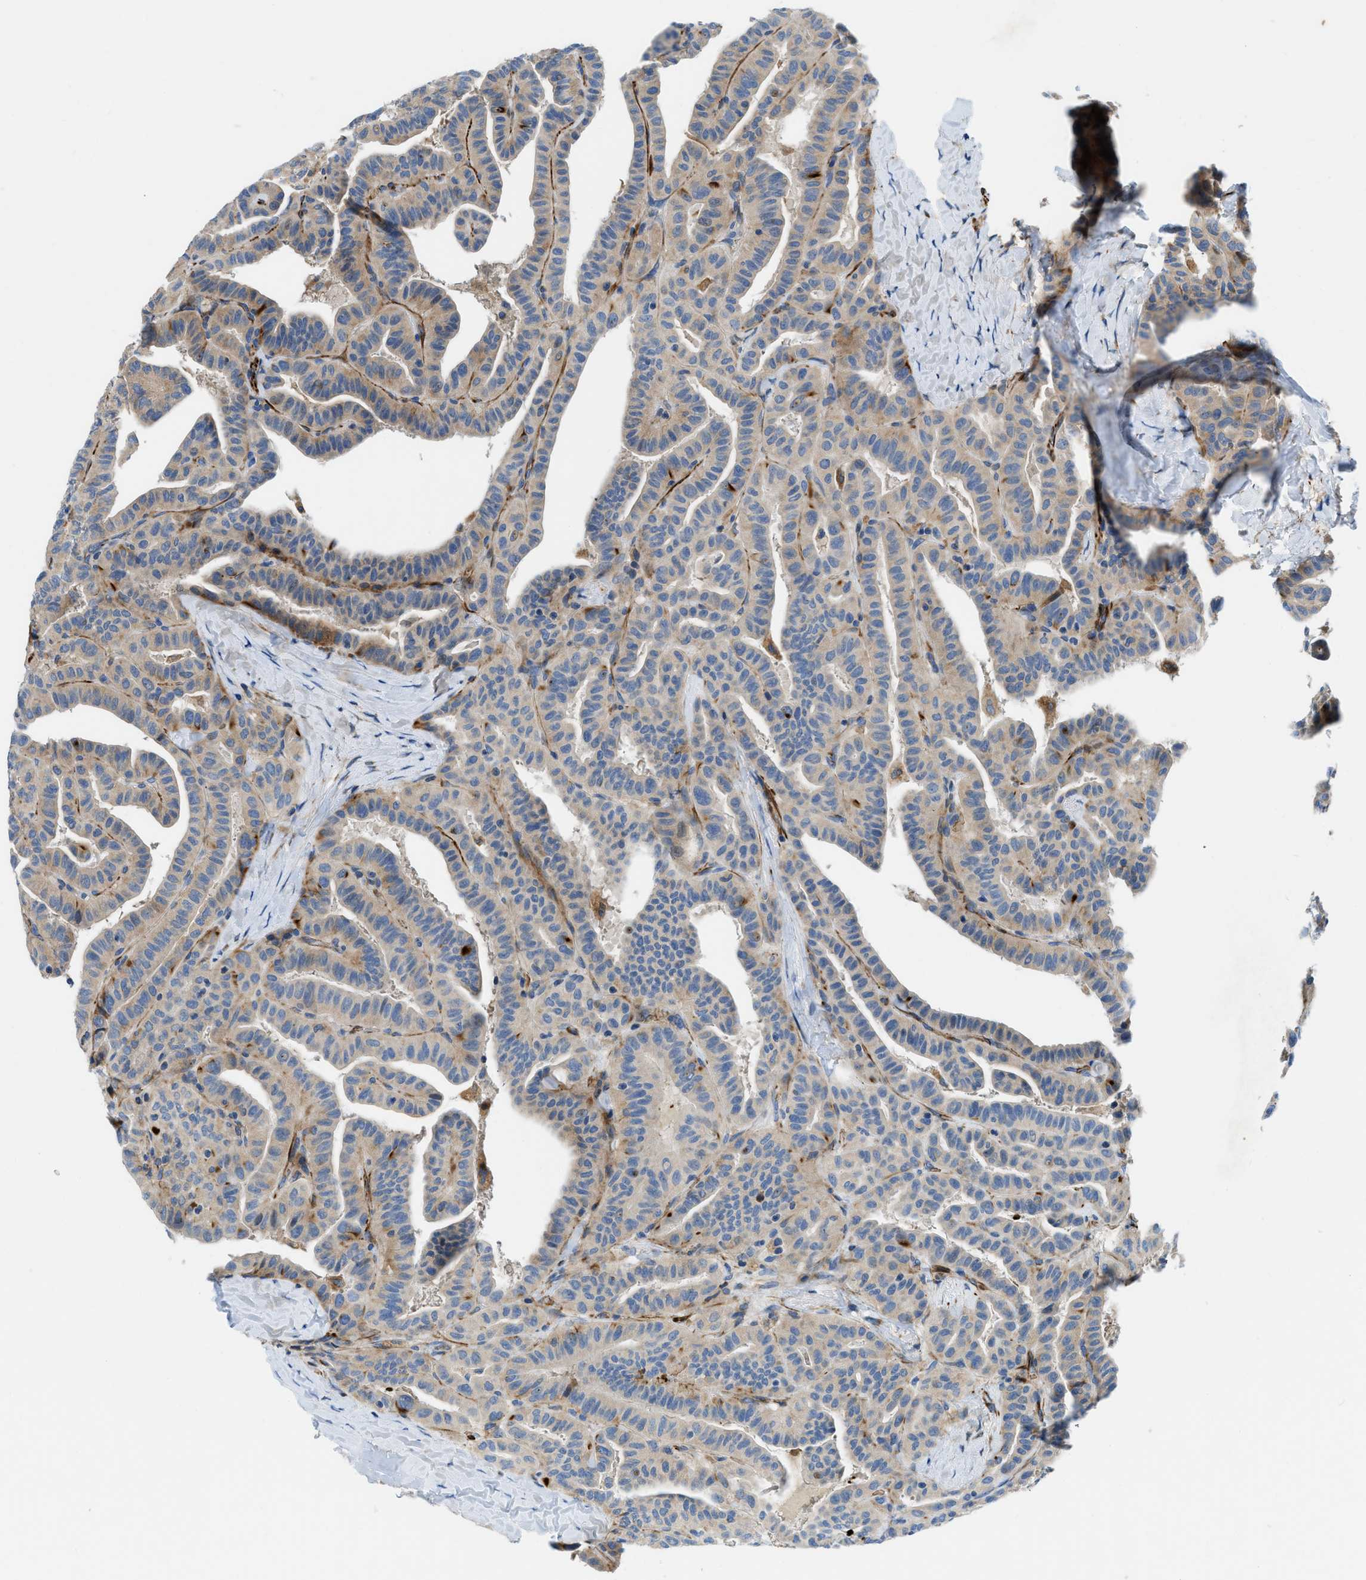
{"staining": {"intensity": "weak", "quantity": ">75%", "location": "cytoplasmic/membranous"}, "tissue": "thyroid cancer", "cell_type": "Tumor cells", "image_type": "cancer", "snomed": [{"axis": "morphology", "description": "Papillary adenocarcinoma, NOS"}, {"axis": "topography", "description": "Thyroid gland"}], "caption": "Protein expression analysis of human thyroid cancer reveals weak cytoplasmic/membranous positivity in about >75% of tumor cells.", "gene": "ZNF831", "patient": {"sex": "male", "age": 77}}